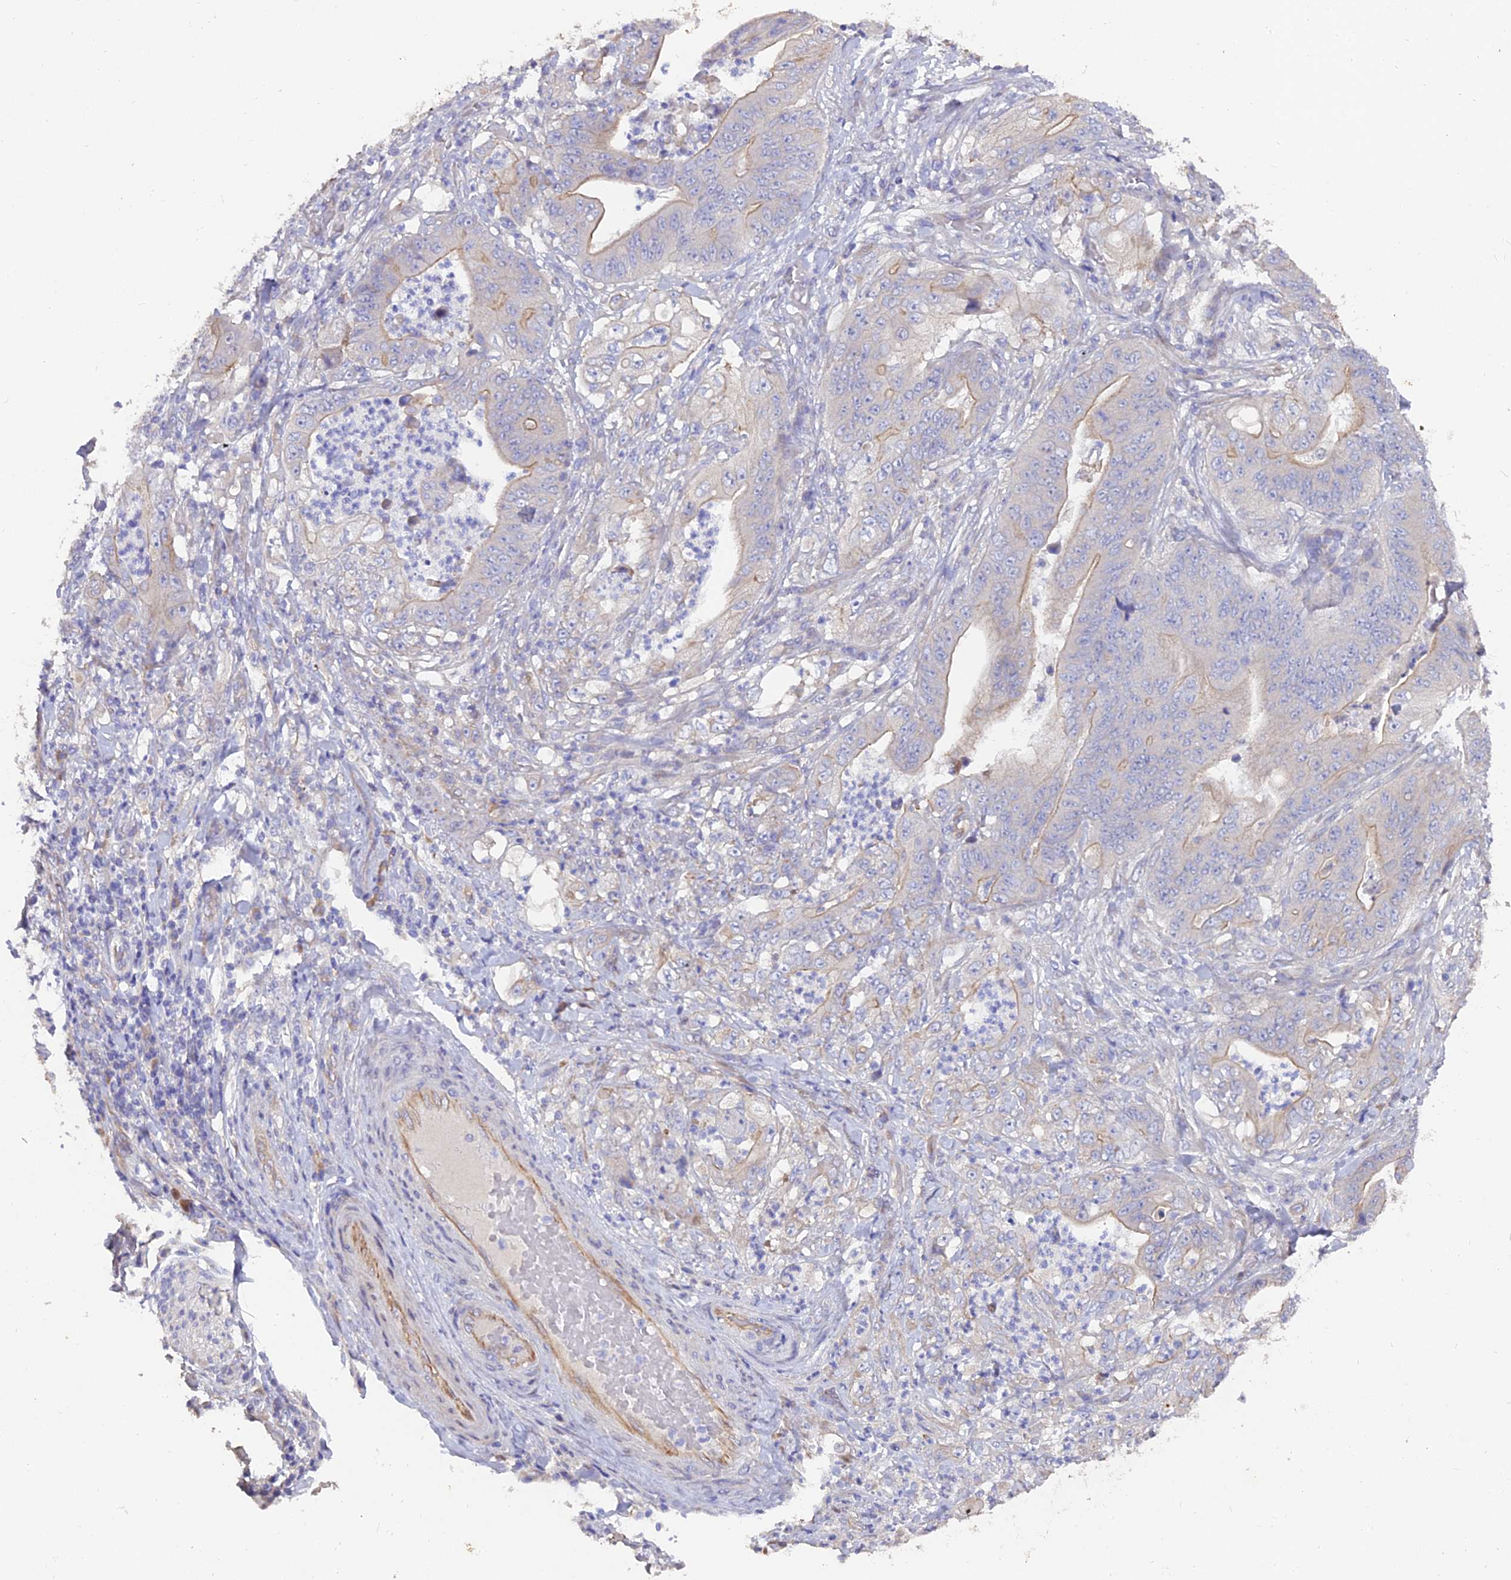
{"staining": {"intensity": "moderate", "quantity": "<25%", "location": "cytoplasmic/membranous"}, "tissue": "stomach cancer", "cell_type": "Tumor cells", "image_type": "cancer", "snomed": [{"axis": "morphology", "description": "Adenocarcinoma, NOS"}, {"axis": "topography", "description": "Stomach"}], "caption": "This is a micrograph of IHC staining of adenocarcinoma (stomach), which shows moderate positivity in the cytoplasmic/membranous of tumor cells.", "gene": "FAM168B", "patient": {"sex": "female", "age": 73}}